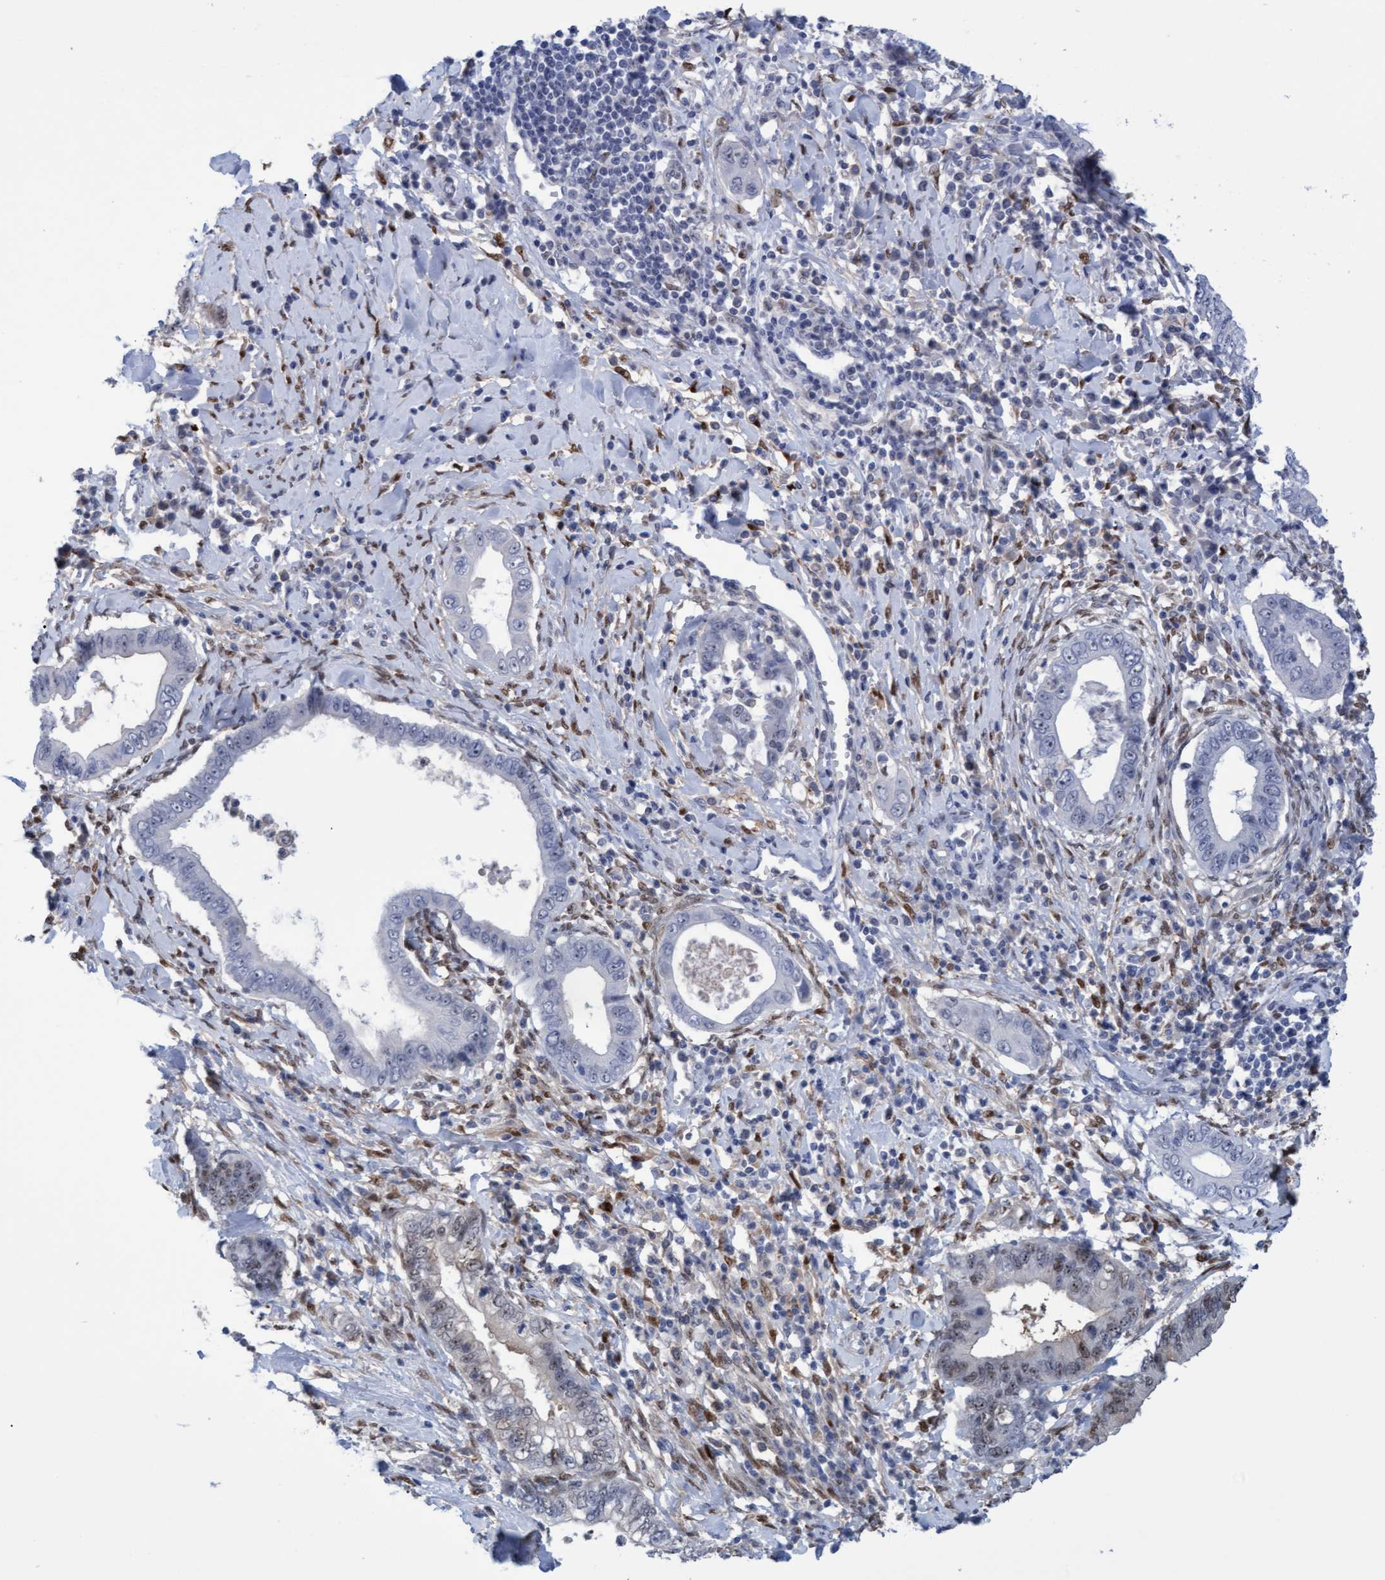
{"staining": {"intensity": "weak", "quantity": "<25%", "location": "nuclear"}, "tissue": "cervical cancer", "cell_type": "Tumor cells", "image_type": "cancer", "snomed": [{"axis": "morphology", "description": "Adenocarcinoma, NOS"}, {"axis": "topography", "description": "Cervix"}], "caption": "A histopathology image of human cervical cancer is negative for staining in tumor cells. The staining is performed using DAB brown chromogen with nuclei counter-stained in using hematoxylin.", "gene": "PINX1", "patient": {"sex": "female", "age": 44}}